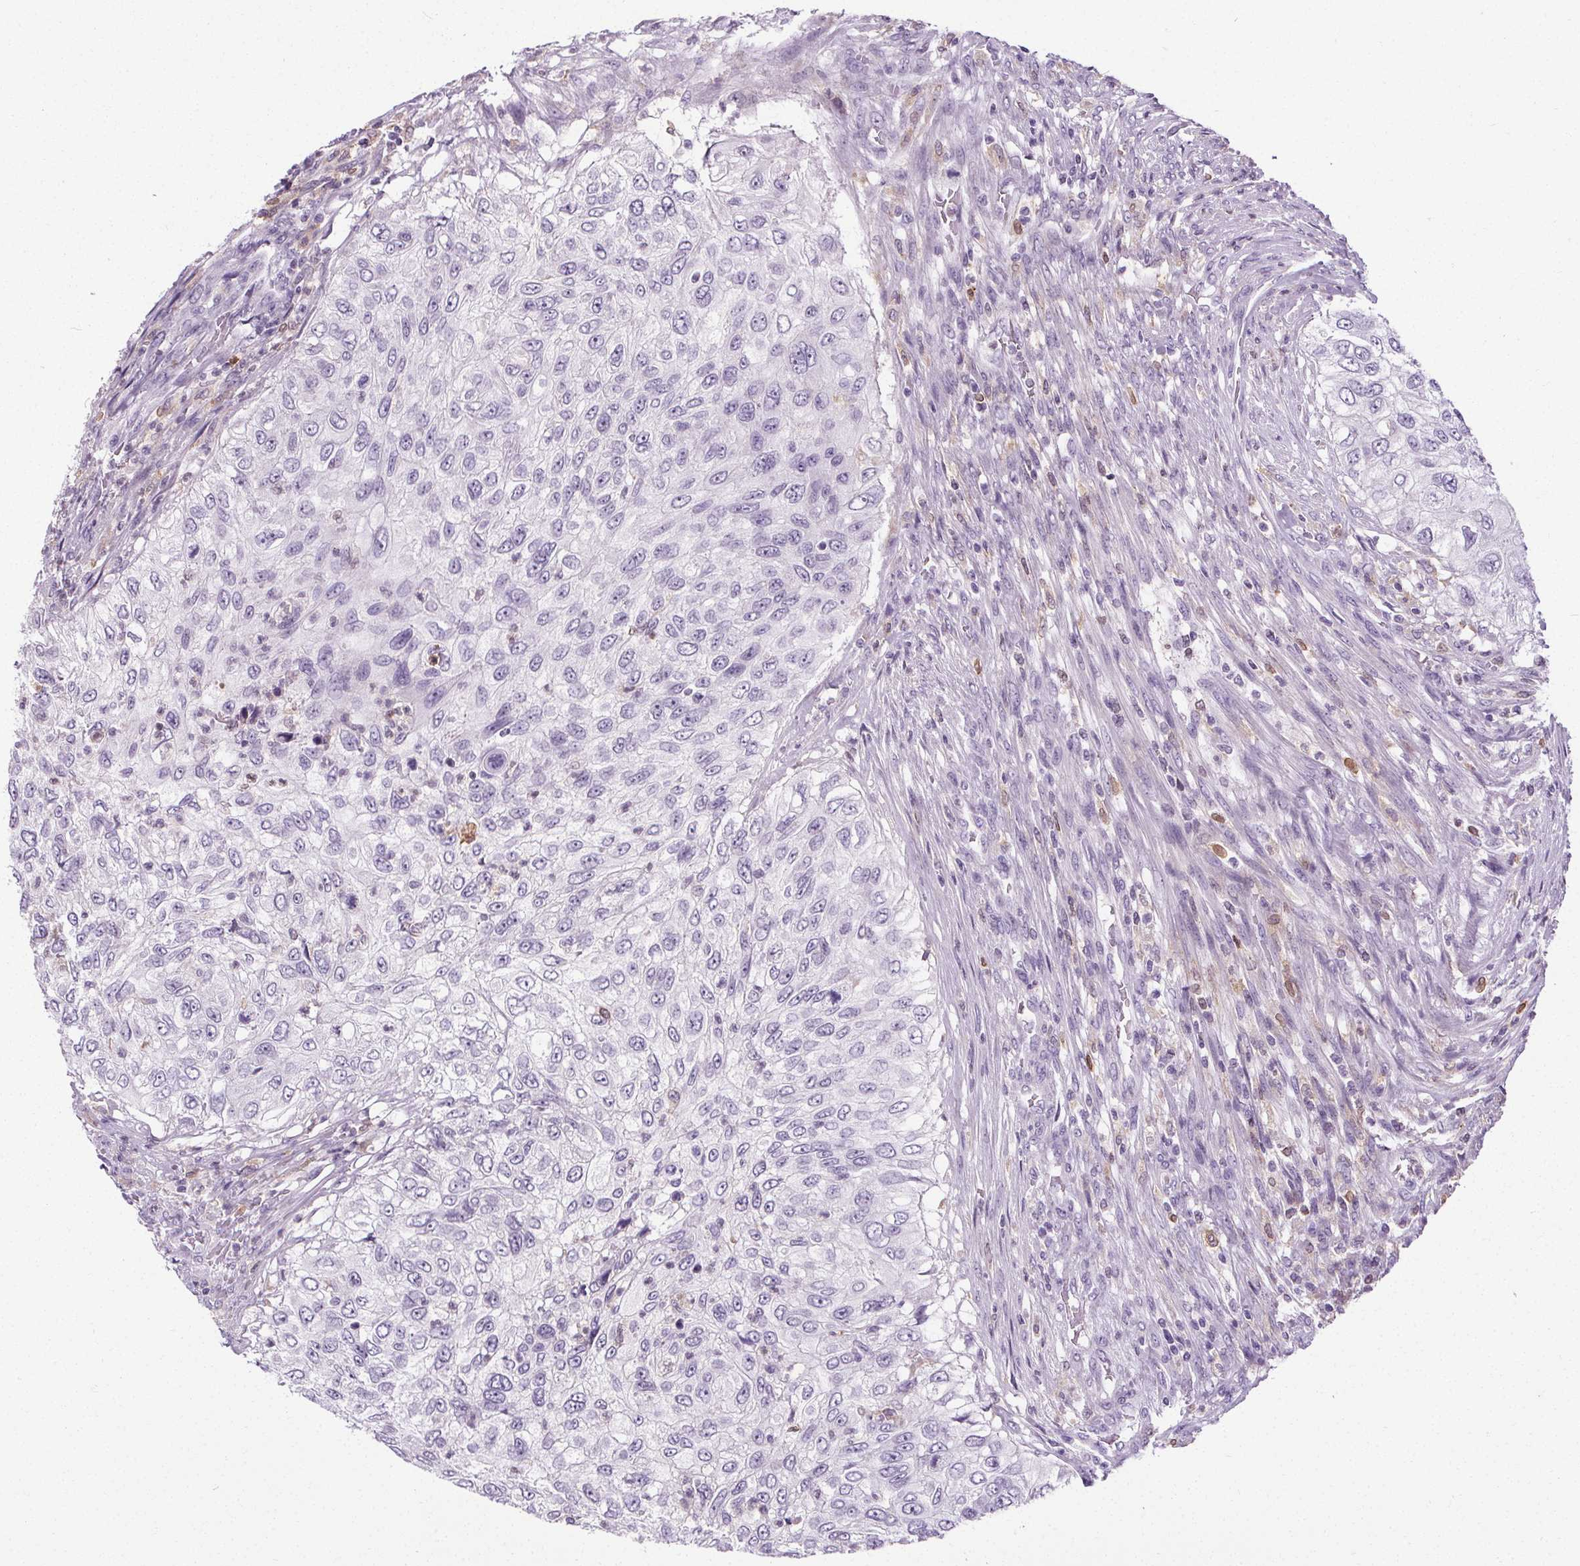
{"staining": {"intensity": "negative", "quantity": "none", "location": "none"}, "tissue": "urothelial cancer", "cell_type": "Tumor cells", "image_type": "cancer", "snomed": [{"axis": "morphology", "description": "Urothelial carcinoma, High grade"}, {"axis": "topography", "description": "Urinary bladder"}], "caption": "Human urothelial cancer stained for a protein using immunohistochemistry (IHC) shows no expression in tumor cells.", "gene": "TMEM240", "patient": {"sex": "female", "age": 60}}